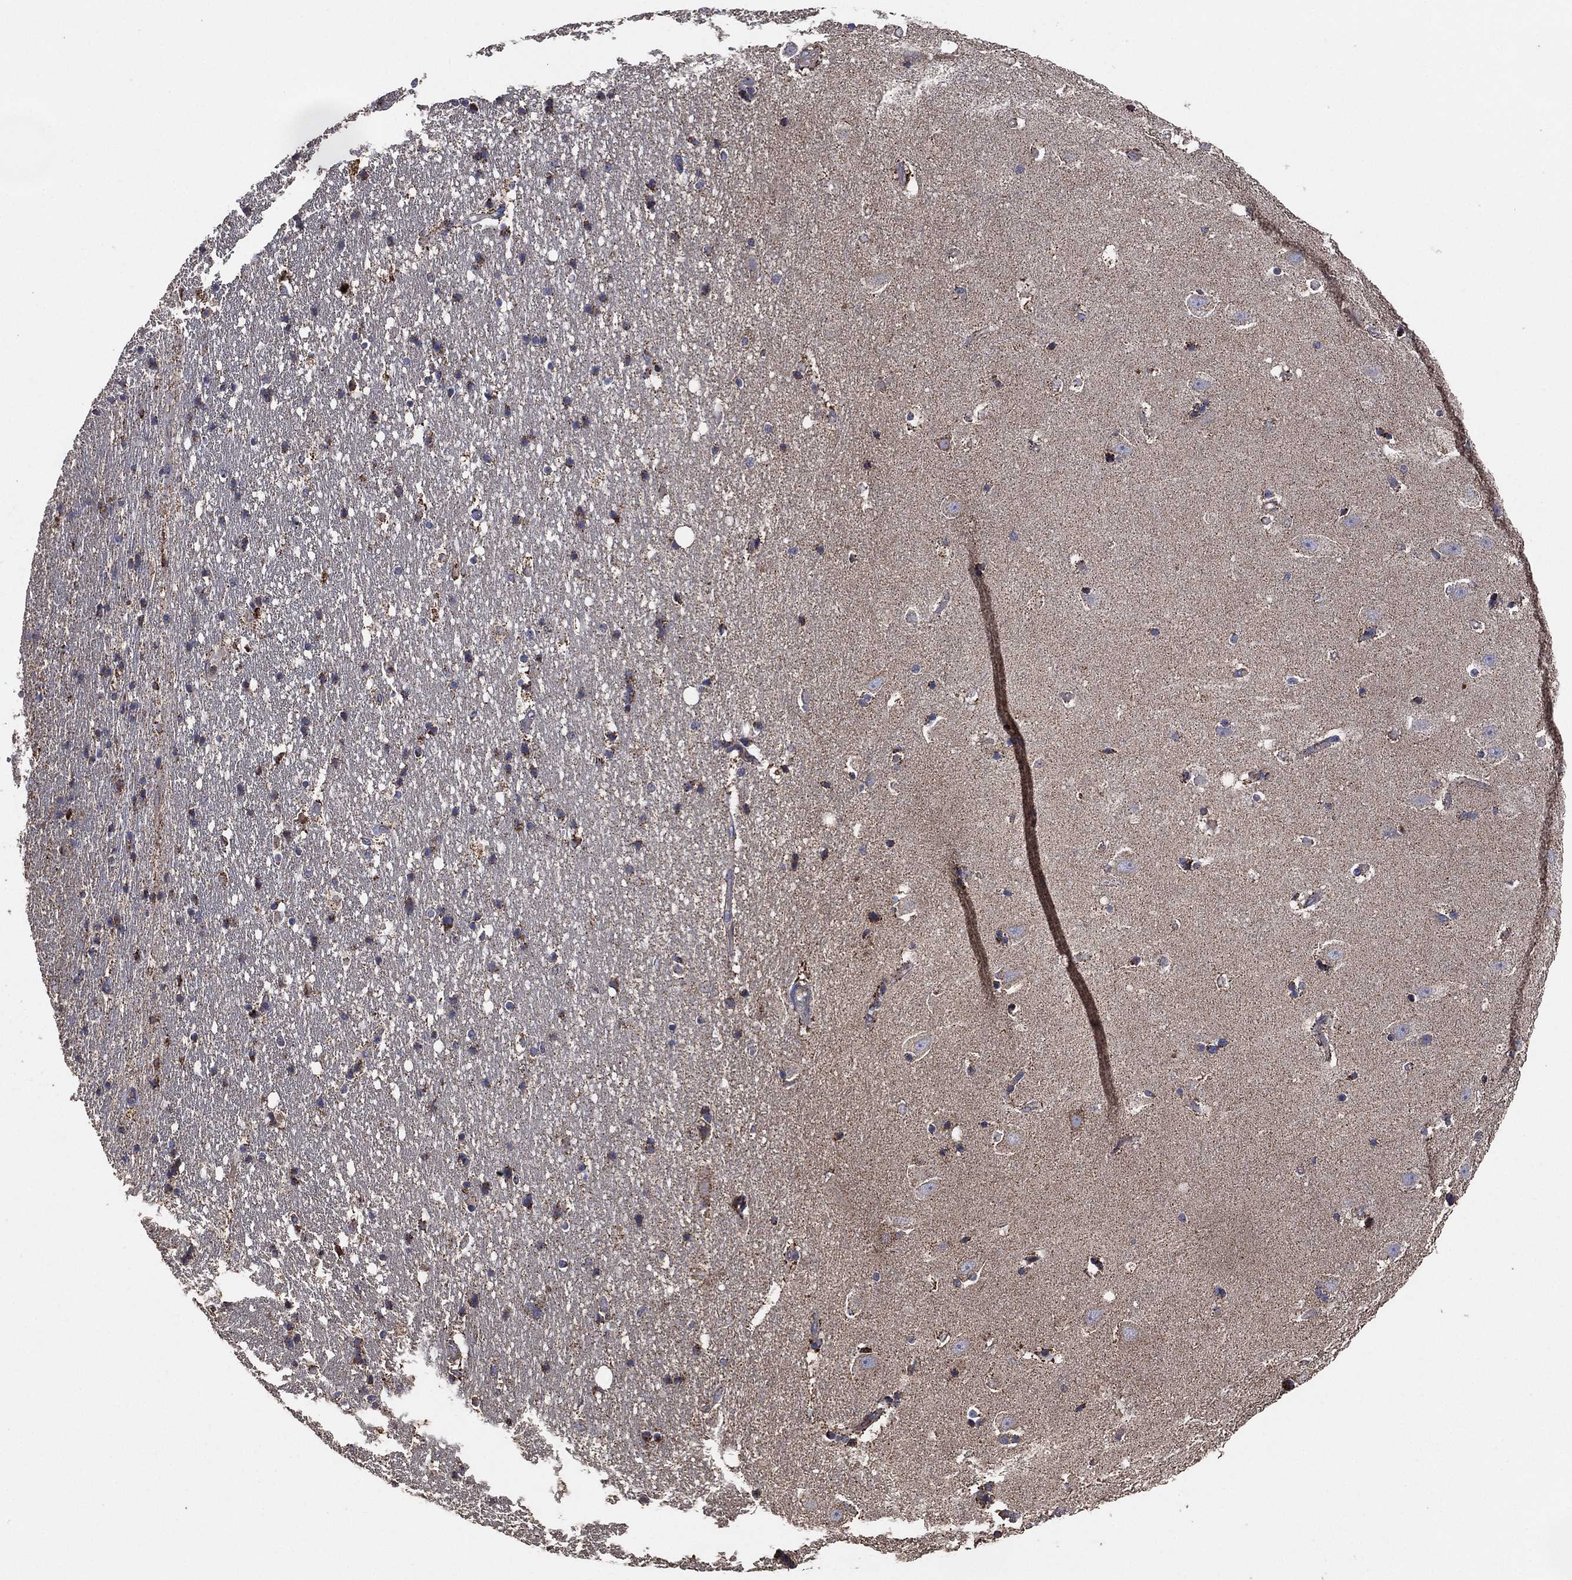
{"staining": {"intensity": "moderate", "quantity": "<25%", "location": "cytoplasmic/membranous"}, "tissue": "hippocampus", "cell_type": "Glial cells", "image_type": "normal", "snomed": [{"axis": "morphology", "description": "Normal tissue, NOS"}, {"axis": "topography", "description": "Hippocampus"}], "caption": "The photomicrograph reveals immunohistochemical staining of normal hippocampus. There is moderate cytoplasmic/membranous positivity is identified in approximately <25% of glial cells.", "gene": "LIMD1", "patient": {"sex": "male", "age": 49}}